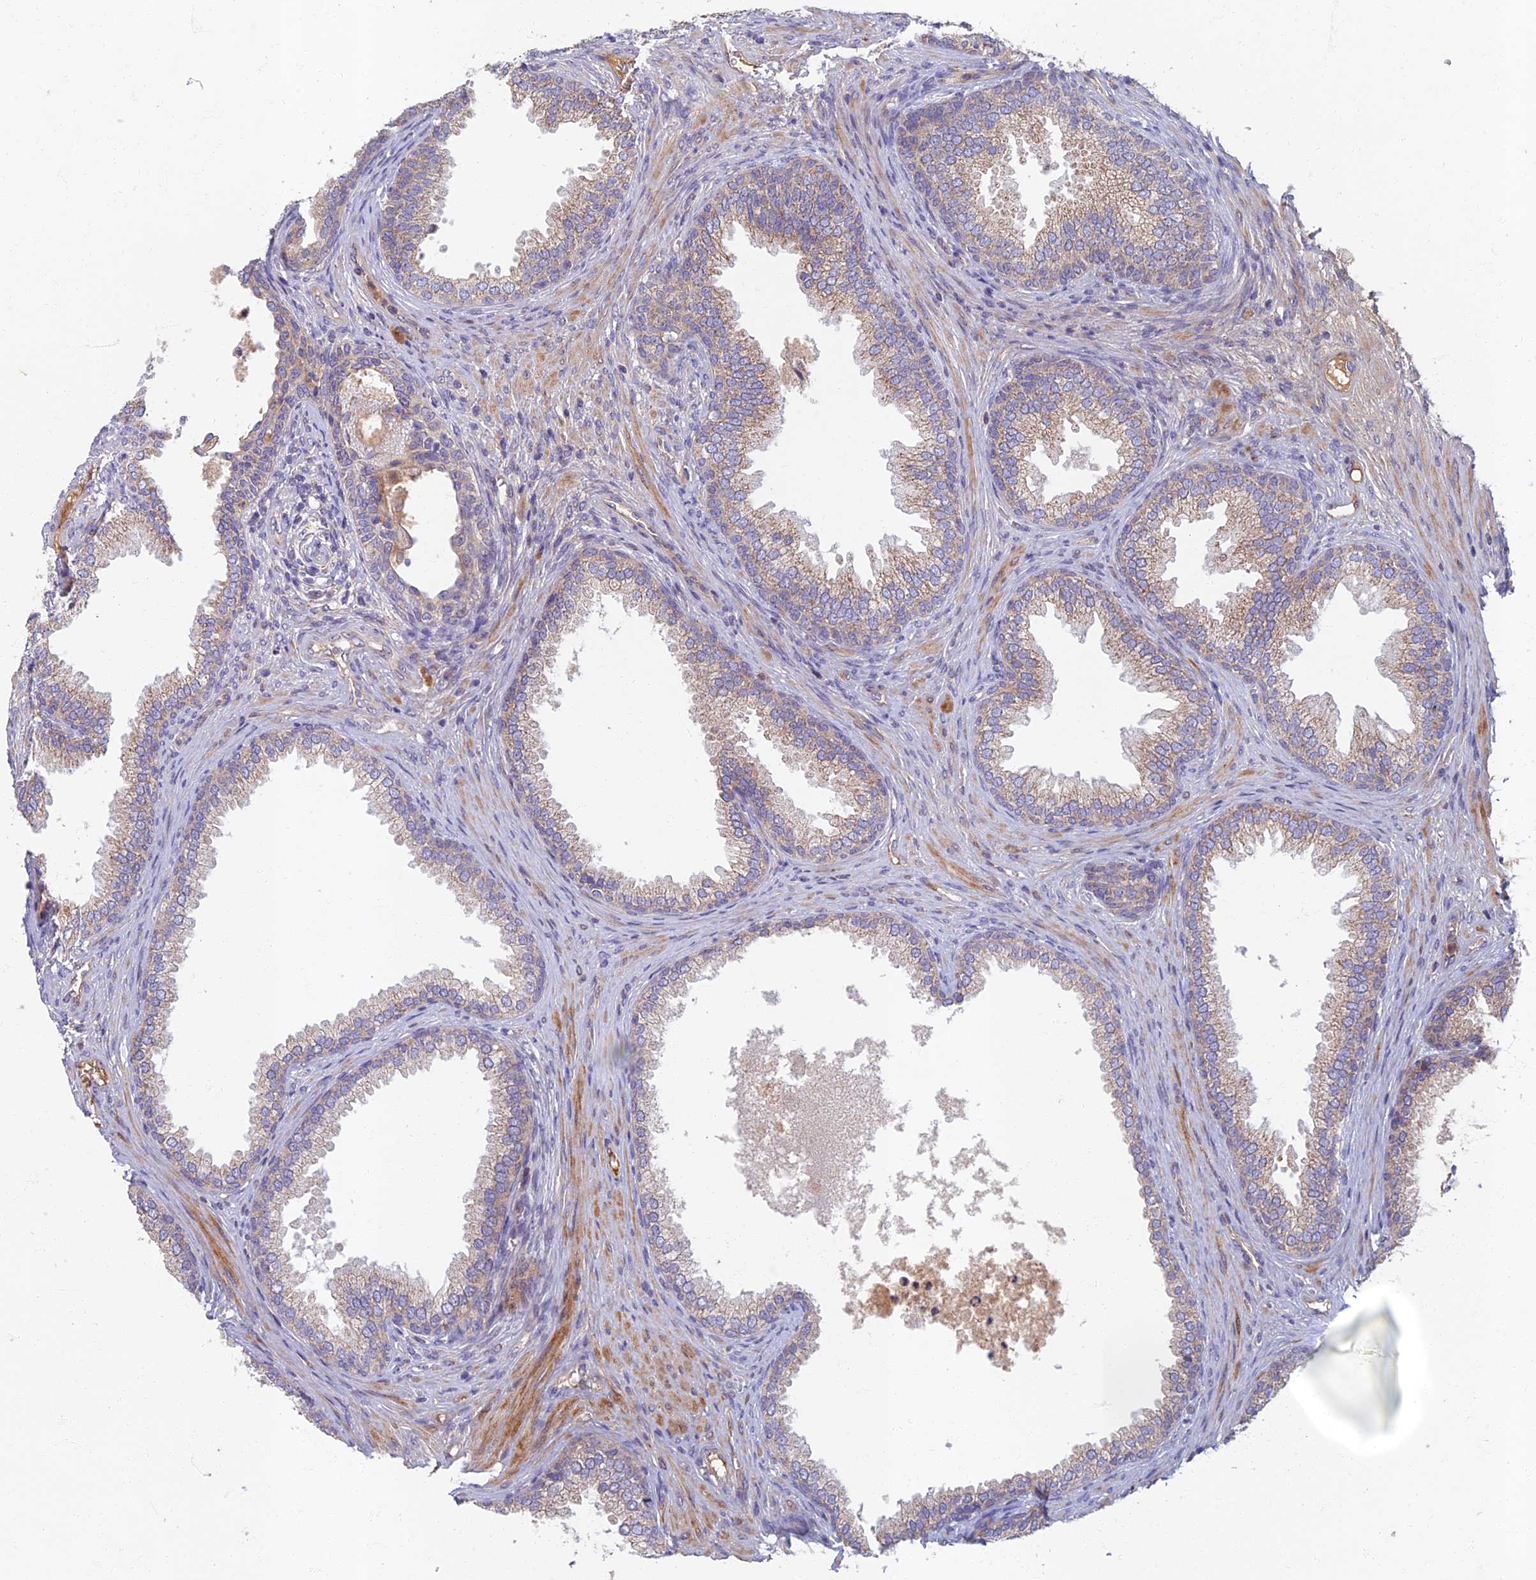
{"staining": {"intensity": "weak", "quantity": "<25%", "location": "cytoplasmic/membranous"}, "tissue": "prostate", "cell_type": "Glandular cells", "image_type": "normal", "snomed": [{"axis": "morphology", "description": "Normal tissue, NOS"}, {"axis": "topography", "description": "Prostate"}], "caption": "Immunohistochemical staining of normal prostate exhibits no significant expression in glandular cells. (Stains: DAB immunohistochemistry with hematoxylin counter stain, Microscopy: brightfield microscopy at high magnification).", "gene": "SOGA1", "patient": {"sex": "male", "age": 76}}